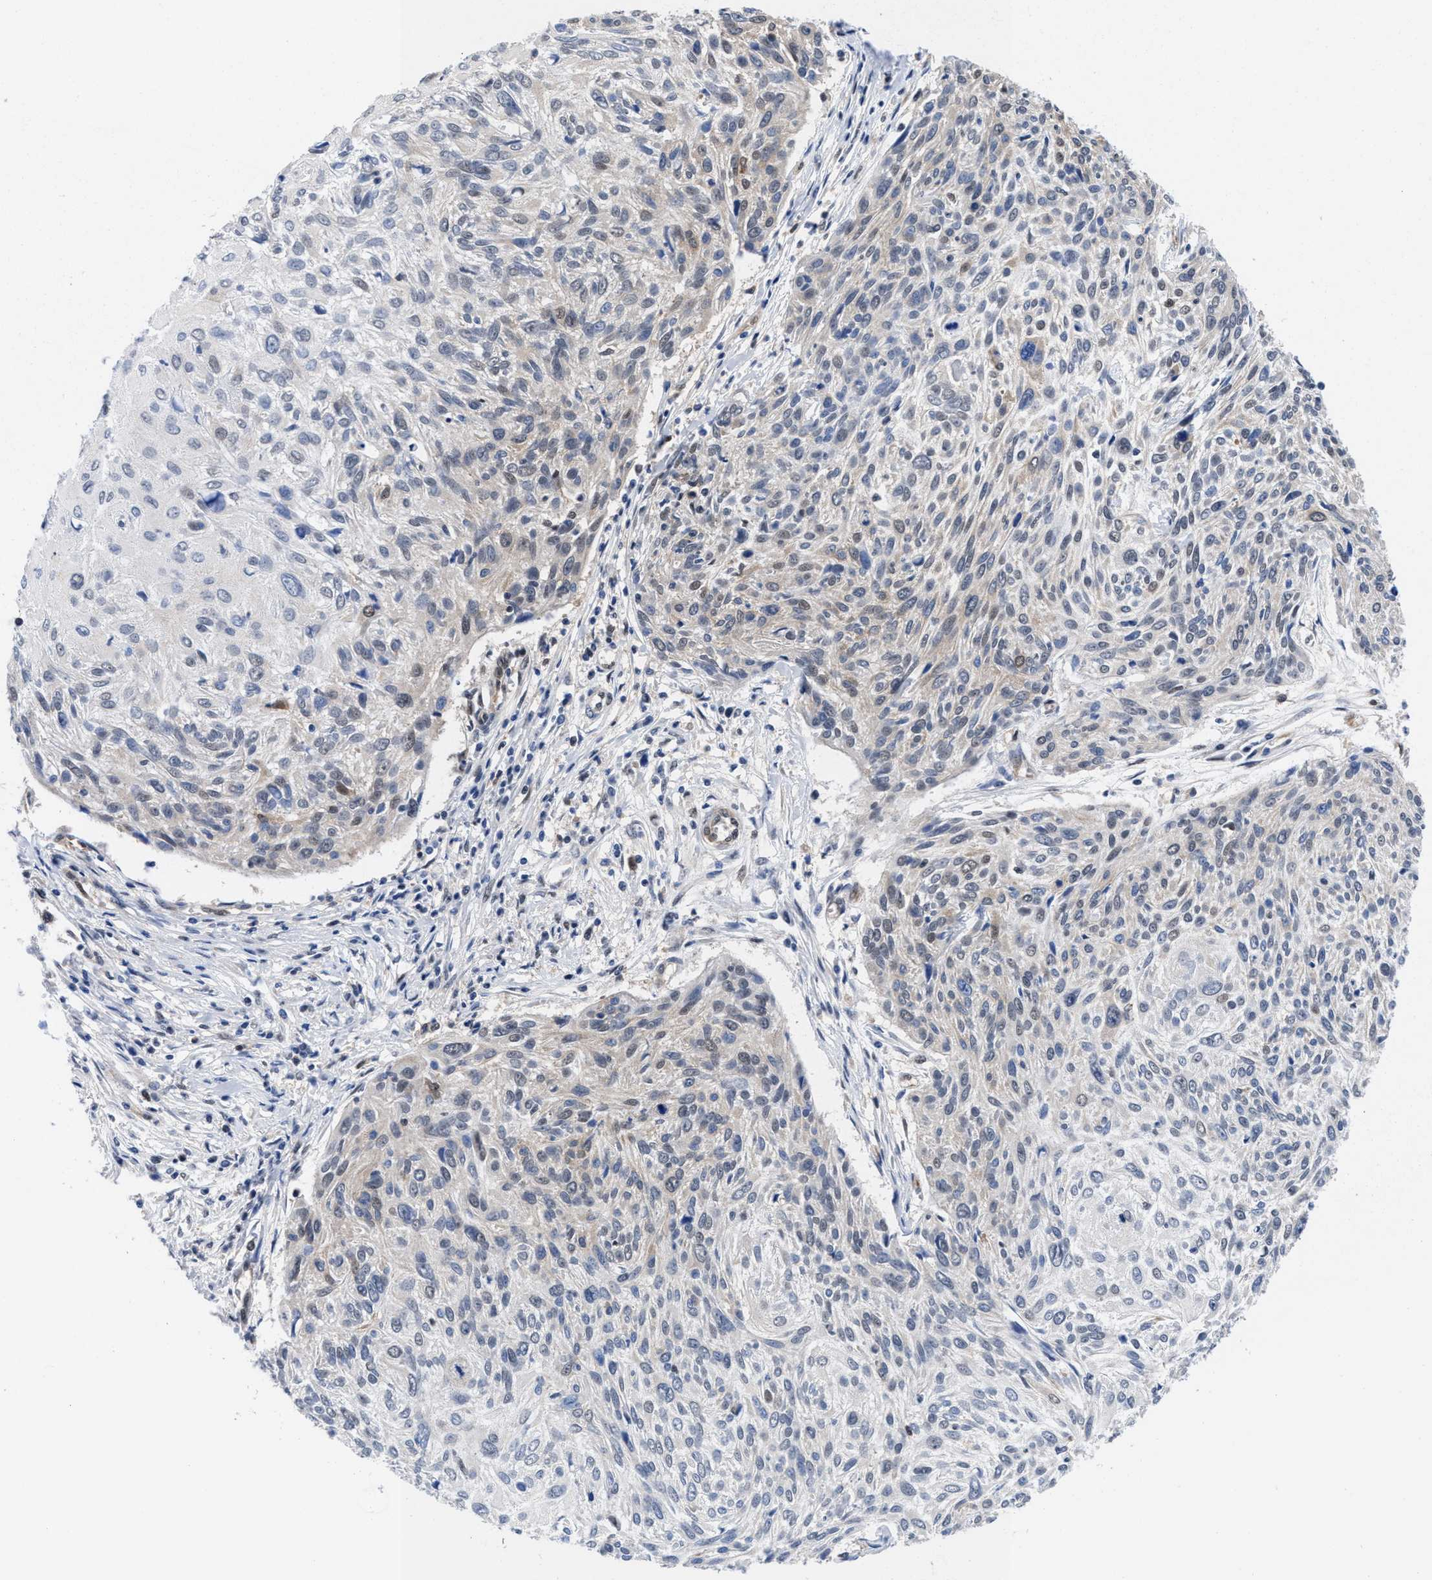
{"staining": {"intensity": "weak", "quantity": "<25%", "location": "nuclear"}, "tissue": "cervical cancer", "cell_type": "Tumor cells", "image_type": "cancer", "snomed": [{"axis": "morphology", "description": "Squamous cell carcinoma, NOS"}, {"axis": "topography", "description": "Cervix"}], "caption": "This image is of squamous cell carcinoma (cervical) stained with immunohistochemistry (IHC) to label a protein in brown with the nuclei are counter-stained blue. There is no staining in tumor cells. (DAB (3,3'-diaminobenzidine) immunohistochemistry with hematoxylin counter stain).", "gene": "ACLY", "patient": {"sex": "female", "age": 51}}